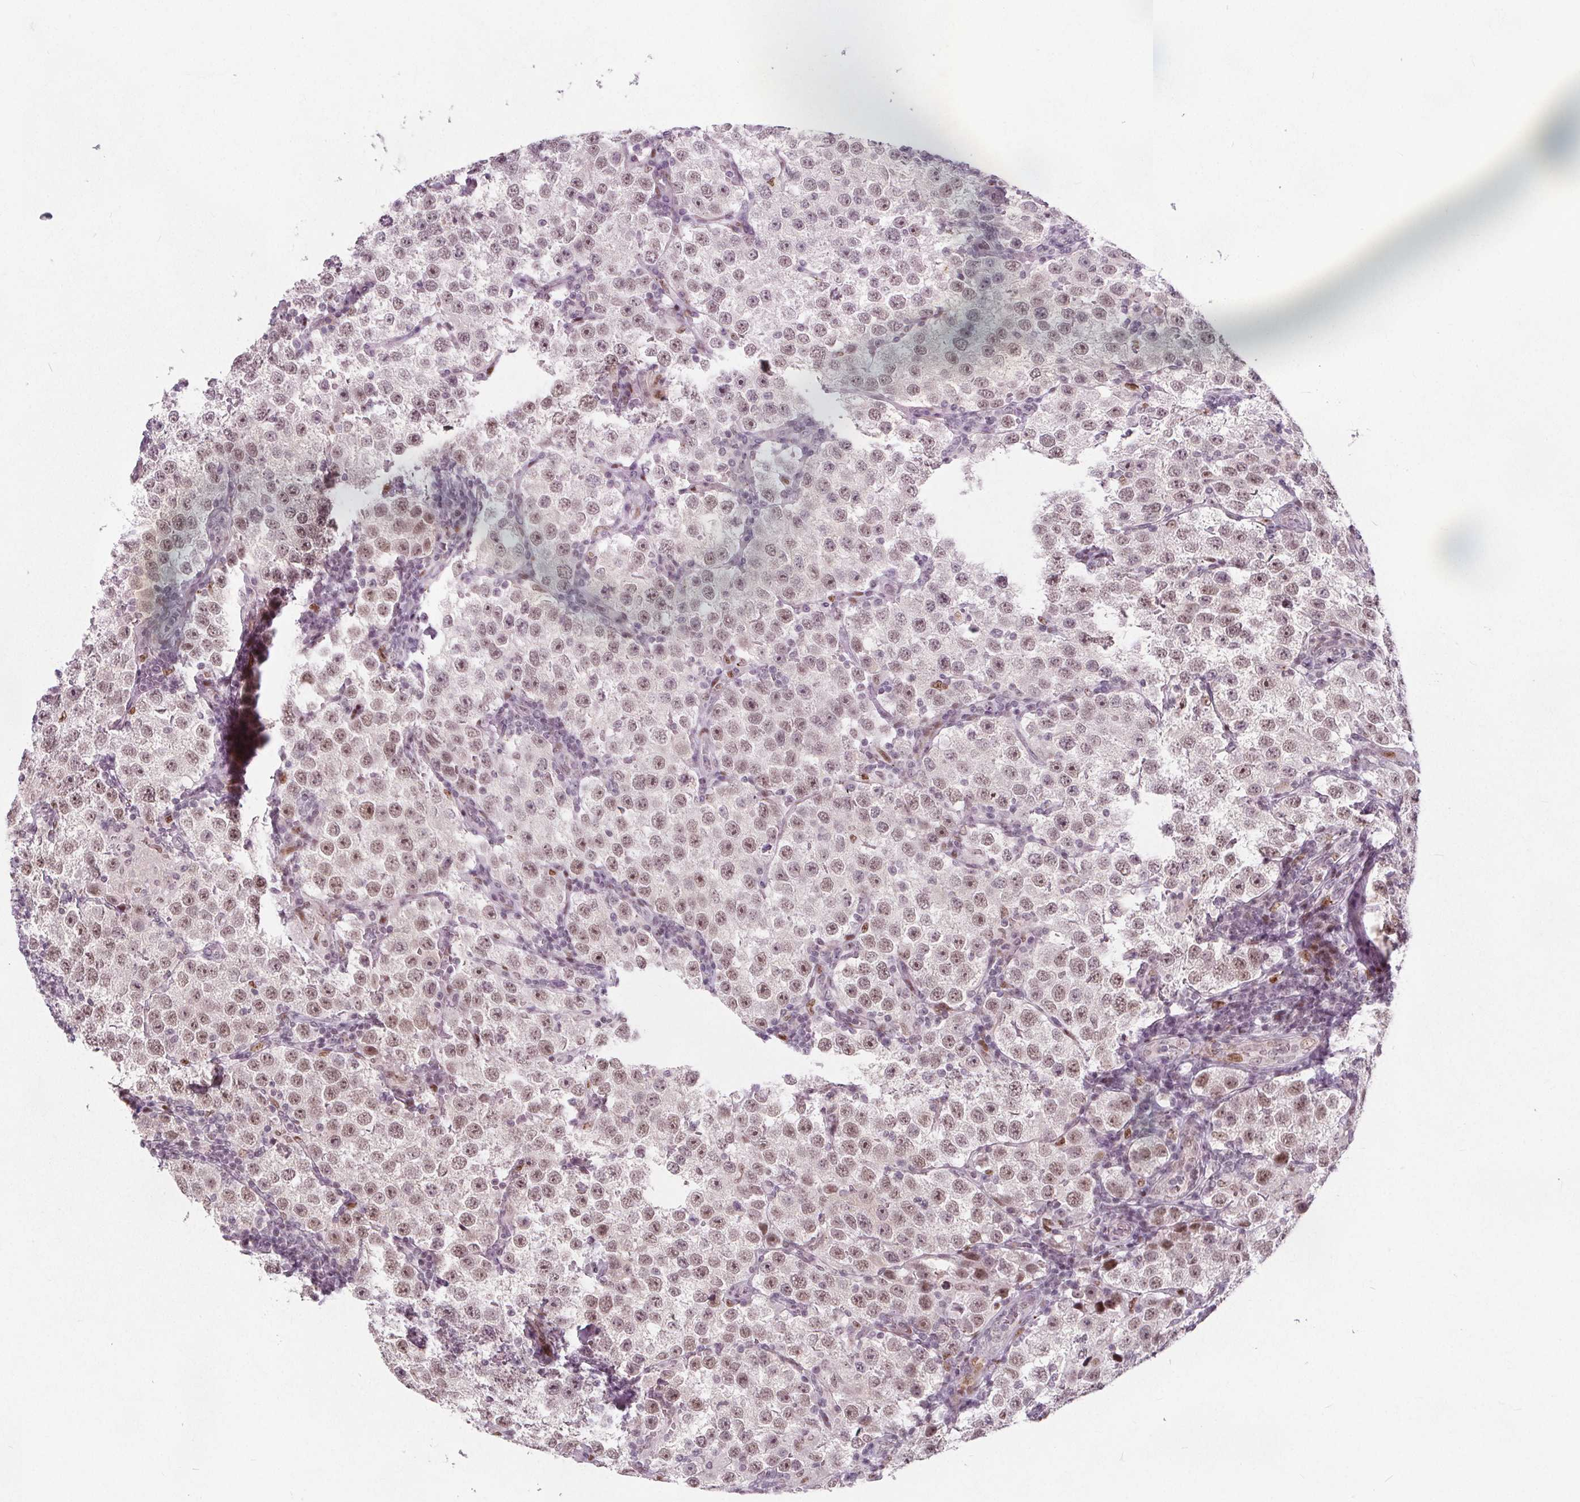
{"staining": {"intensity": "moderate", "quantity": ">75%", "location": "nuclear"}, "tissue": "testis cancer", "cell_type": "Tumor cells", "image_type": "cancer", "snomed": [{"axis": "morphology", "description": "Seminoma, NOS"}, {"axis": "topography", "description": "Testis"}], "caption": "Human testis seminoma stained for a protein (brown) reveals moderate nuclear positive positivity in approximately >75% of tumor cells.", "gene": "TAF6L", "patient": {"sex": "male", "age": 37}}